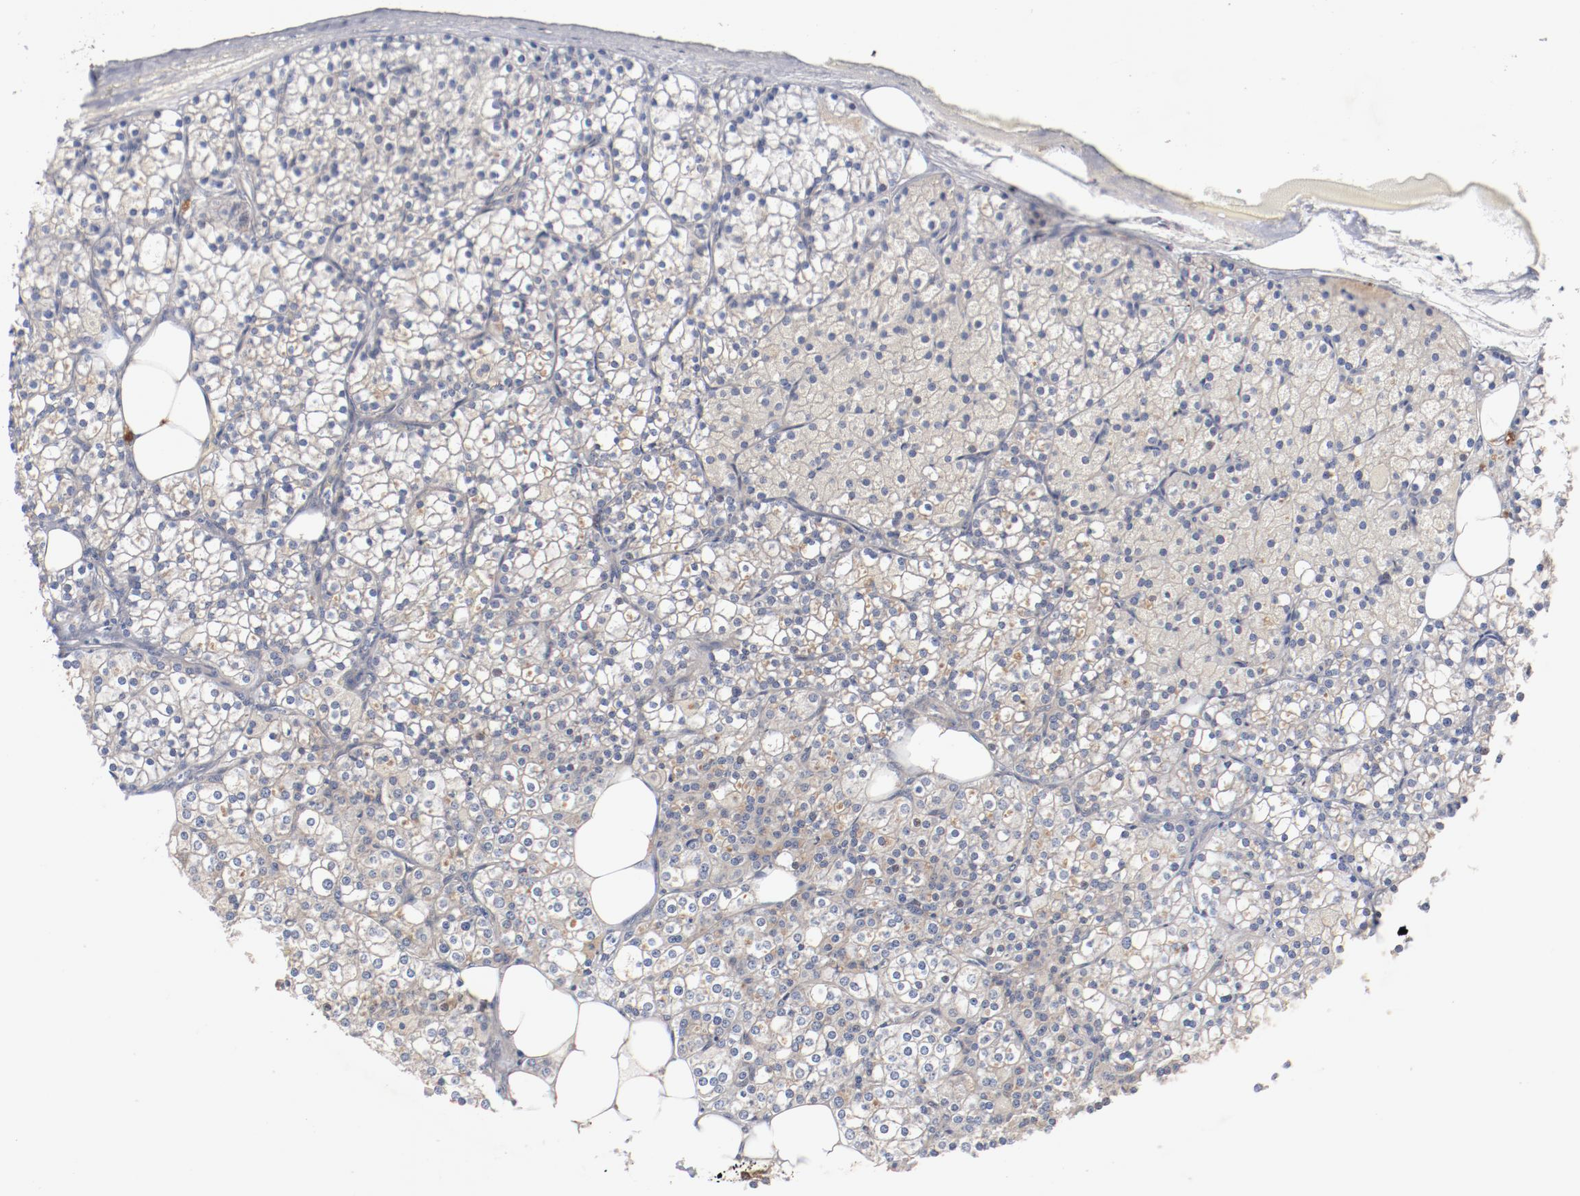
{"staining": {"intensity": "moderate", "quantity": ">75%", "location": "cytoplasmic/membranous"}, "tissue": "parathyroid gland", "cell_type": "Glandular cells", "image_type": "normal", "snomed": [{"axis": "morphology", "description": "Normal tissue, NOS"}, {"axis": "topography", "description": "Parathyroid gland"}], "caption": "Protein staining displays moderate cytoplasmic/membranous positivity in about >75% of glandular cells in benign parathyroid gland. (brown staining indicates protein expression, while blue staining denotes nuclei).", "gene": "PITPNM2", "patient": {"sex": "female", "age": 63}}